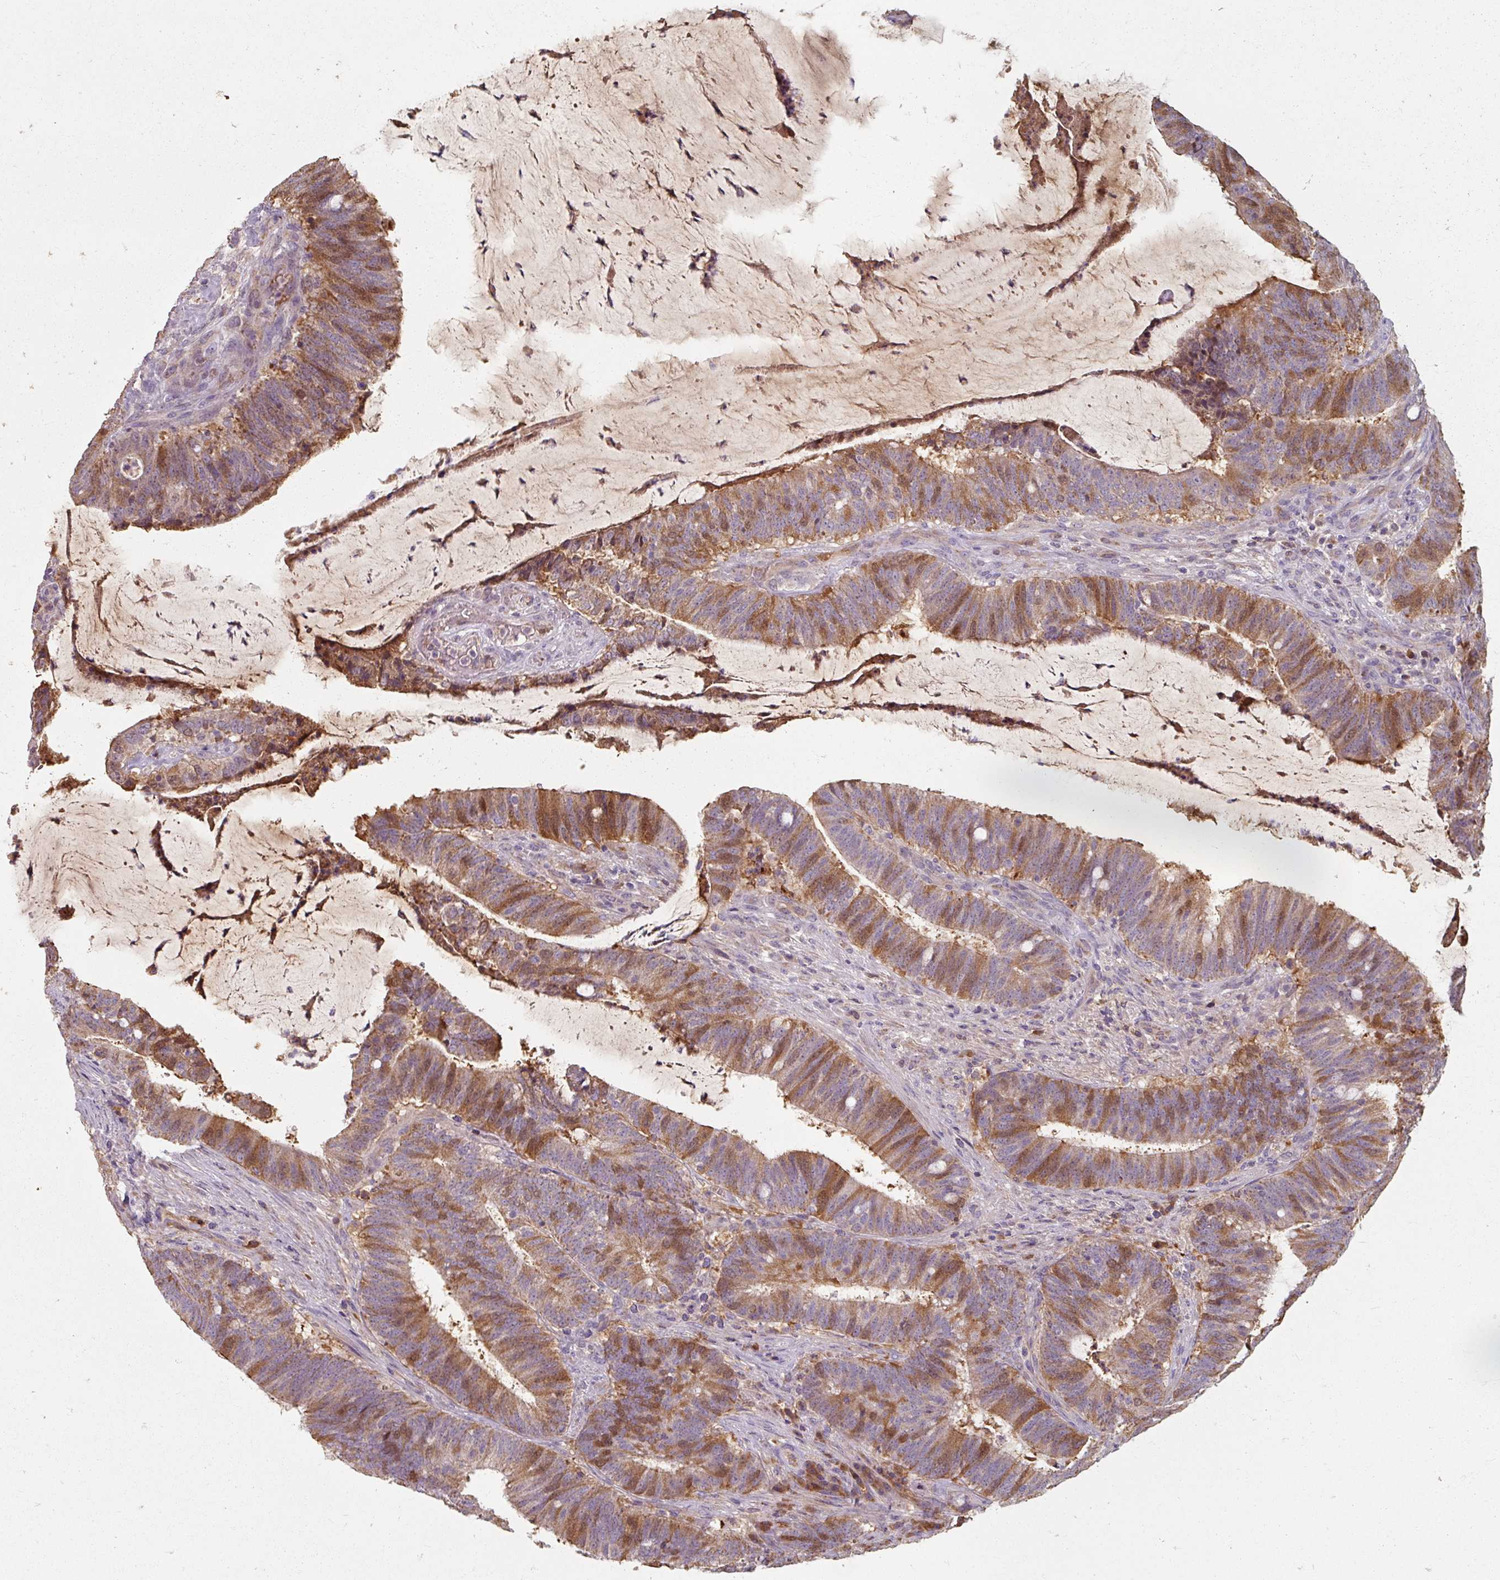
{"staining": {"intensity": "moderate", "quantity": ">75%", "location": "cytoplasmic/membranous"}, "tissue": "colorectal cancer", "cell_type": "Tumor cells", "image_type": "cancer", "snomed": [{"axis": "morphology", "description": "Adenocarcinoma, NOS"}, {"axis": "topography", "description": "Colon"}], "caption": "About >75% of tumor cells in colorectal adenocarcinoma display moderate cytoplasmic/membranous protein staining as visualized by brown immunohistochemical staining.", "gene": "TSEN54", "patient": {"sex": "female", "age": 43}}